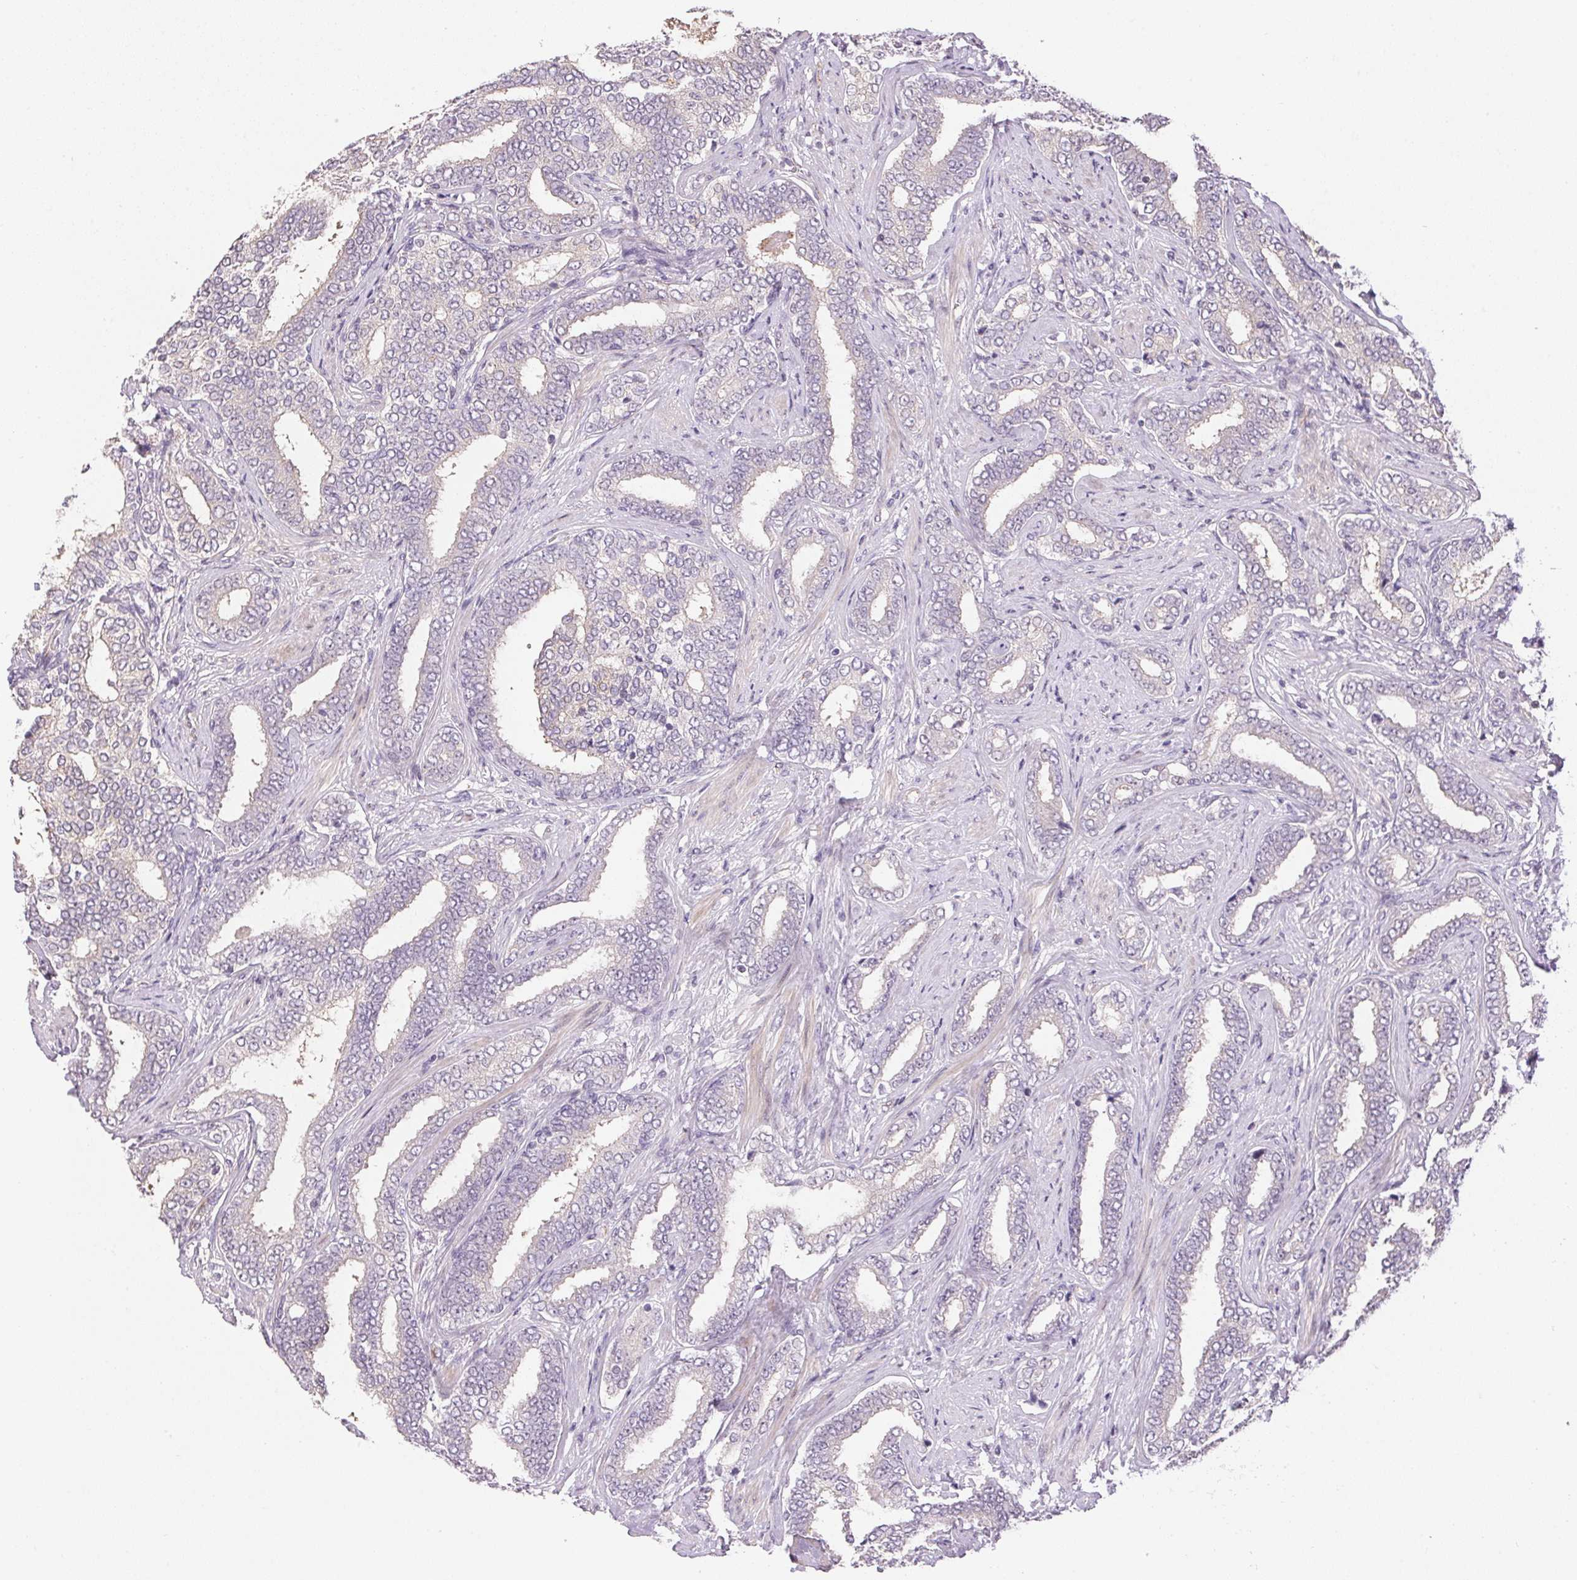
{"staining": {"intensity": "negative", "quantity": "none", "location": "none"}, "tissue": "prostate cancer", "cell_type": "Tumor cells", "image_type": "cancer", "snomed": [{"axis": "morphology", "description": "Adenocarcinoma, High grade"}, {"axis": "topography", "description": "Prostate"}], "caption": "This is a image of immunohistochemistry staining of prostate cancer (high-grade adenocarcinoma), which shows no positivity in tumor cells. (DAB immunohistochemistry (IHC) with hematoxylin counter stain).", "gene": "GYG2", "patient": {"sex": "male", "age": 72}}